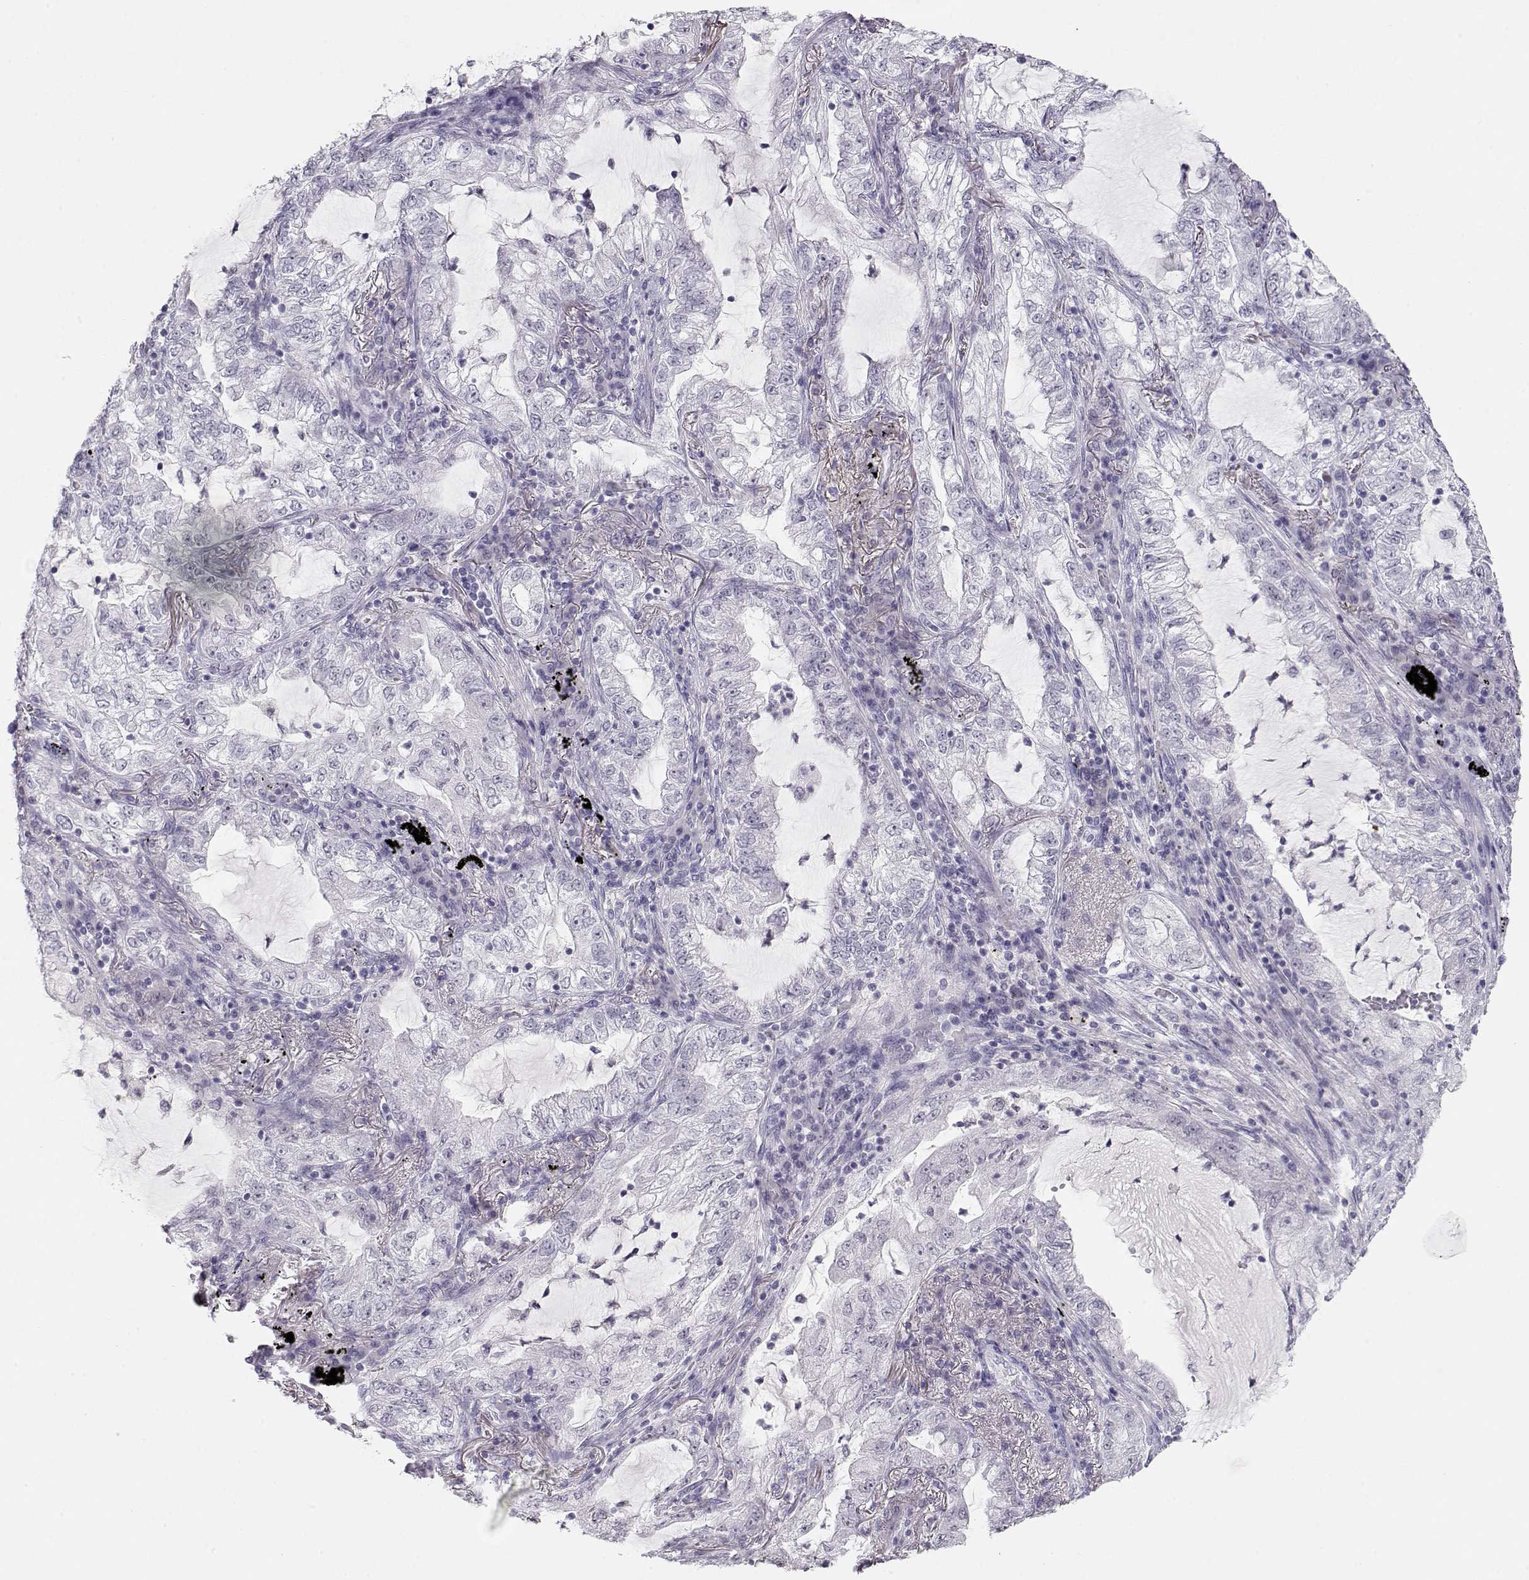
{"staining": {"intensity": "negative", "quantity": "none", "location": "none"}, "tissue": "lung cancer", "cell_type": "Tumor cells", "image_type": "cancer", "snomed": [{"axis": "morphology", "description": "Adenocarcinoma, NOS"}, {"axis": "topography", "description": "Lung"}], "caption": "Human adenocarcinoma (lung) stained for a protein using IHC shows no expression in tumor cells.", "gene": "IMPG1", "patient": {"sex": "female", "age": 73}}